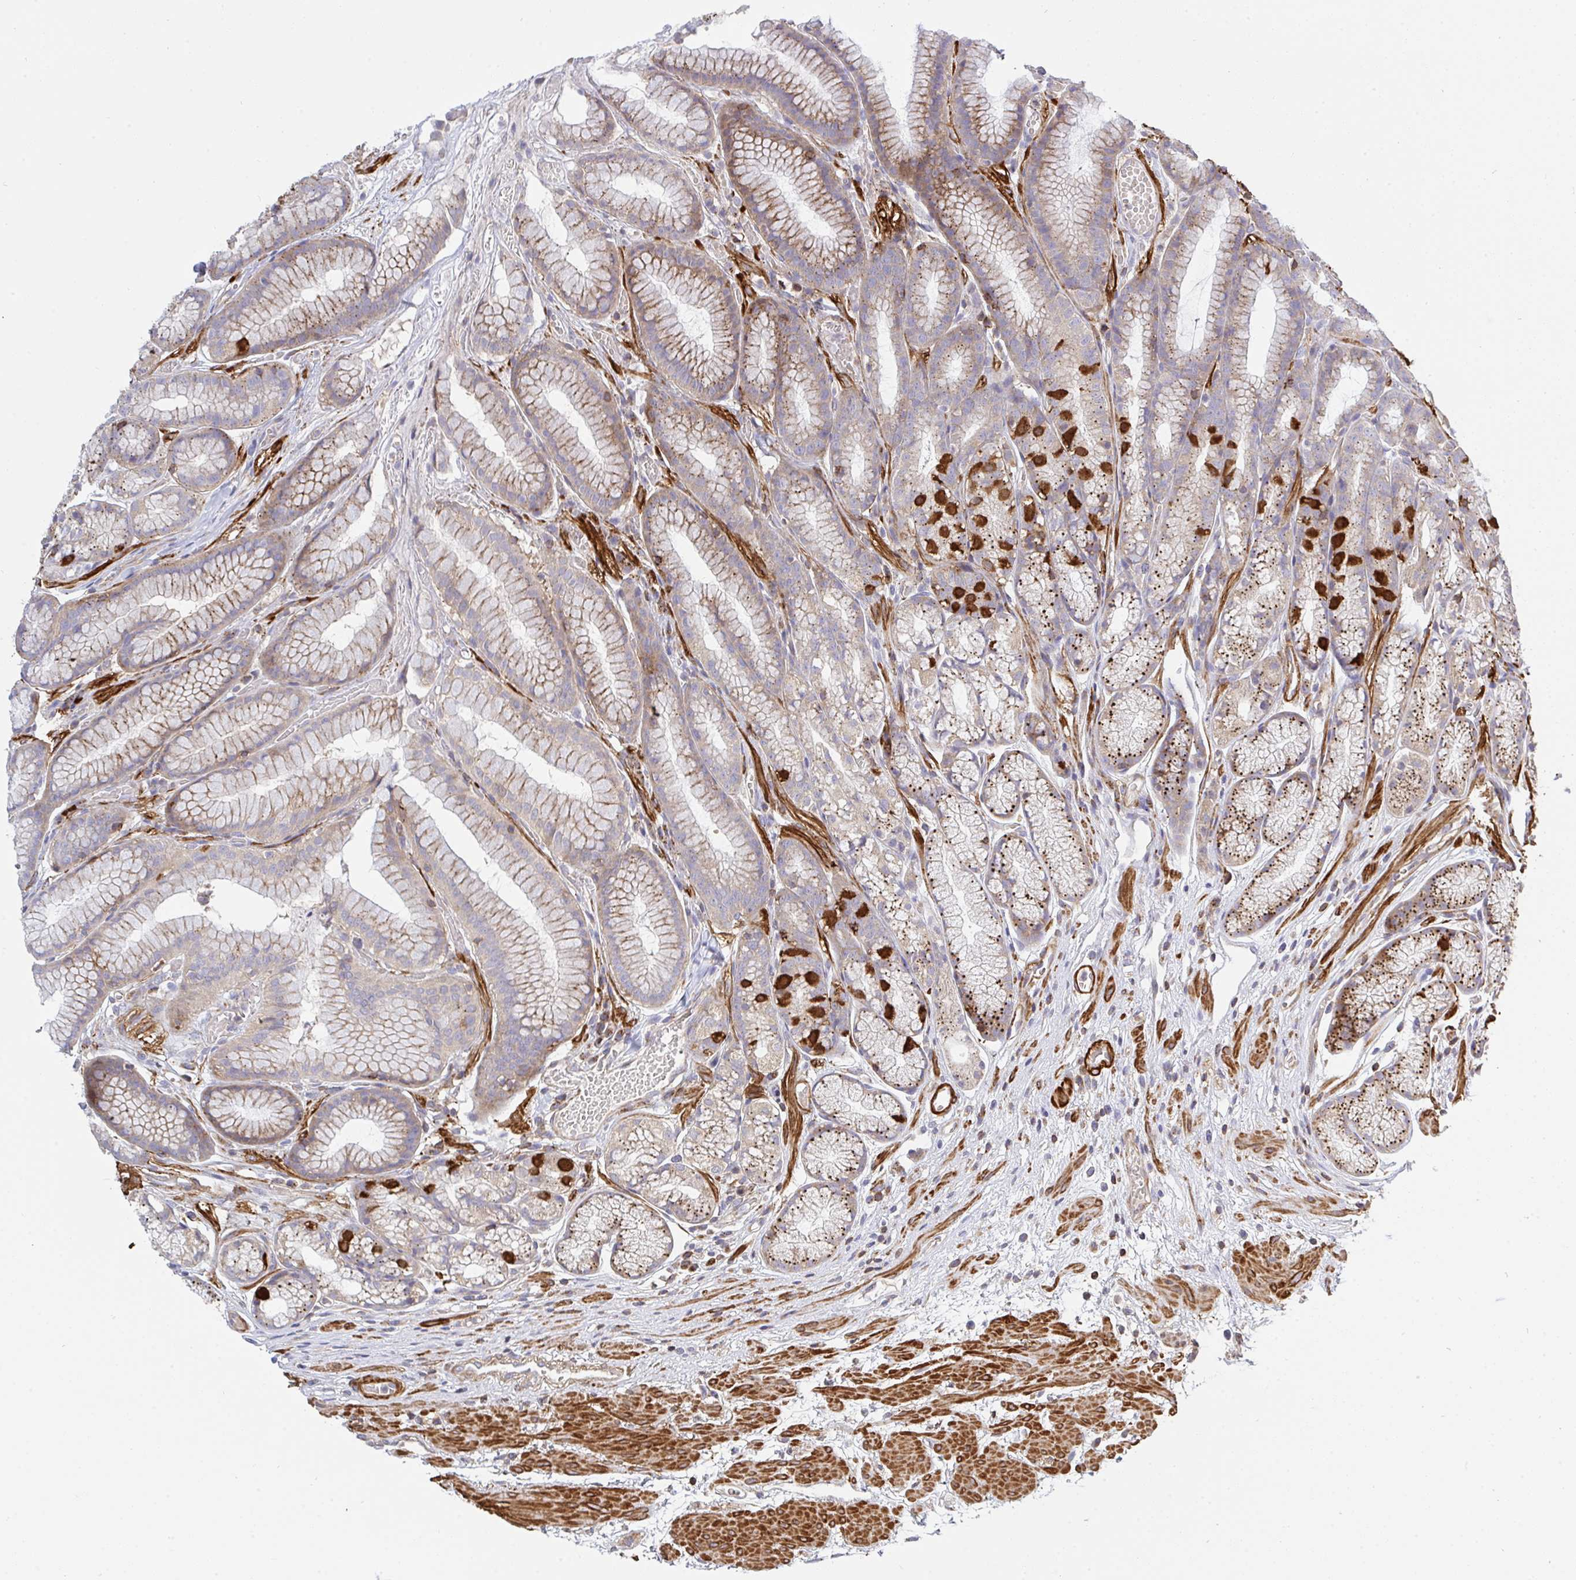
{"staining": {"intensity": "moderate", "quantity": "25%-75%", "location": "cytoplasmic/membranous"}, "tissue": "stomach", "cell_type": "Glandular cells", "image_type": "normal", "snomed": [{"axis": "morphology", "description": "Normal tissue, NOS"}, {"axis": "topography", "description": "Smooth muscle"}, {"axis": "topography", "description": "Stomach"}], "caption": "Glandular cells demonstrate medium levels of moderate cytoplasmic/membranous expression in about 25%-75% of cells in normal human stomach. Ihc stains the protein in brown and the nuclei are stained blue.", "gene": "FRMD3", "patient": {"sex": "male", "age": 70}}